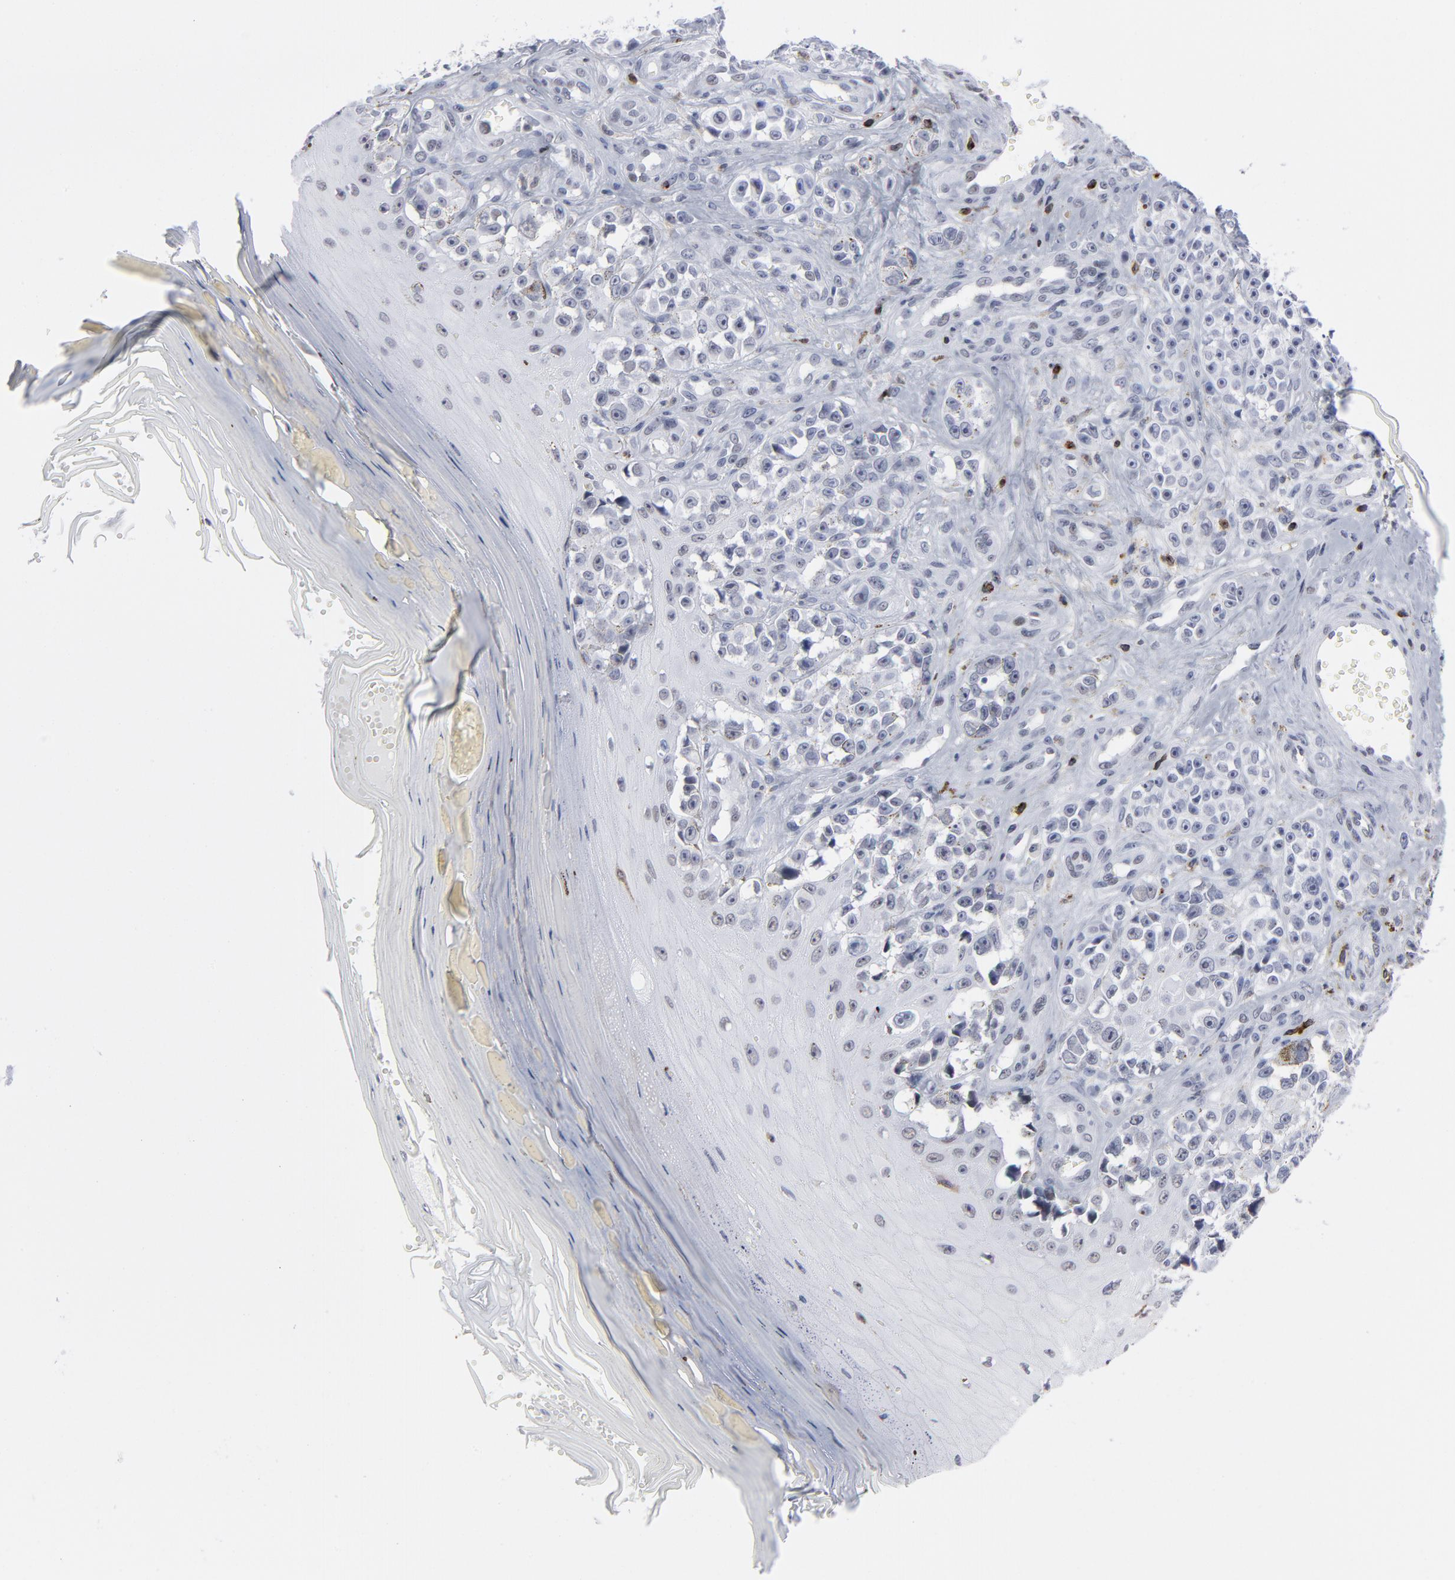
{"staining": {"intensity": "negative", "quantity": "none", "location": "none"}, "tissue": "melanoma", "cell_type": "Tumor cells", "image_type": "cancer", "snomed": [{"axis": "morphology", "description": "Malignant melanoma, NOS"}, {"axis": "topography", "description": "Skin"}], "caption": "There is no significant staining in tumor cells of melanoma.", "gene": "CD2", "patient": {"sex": "female", "age": 82}}